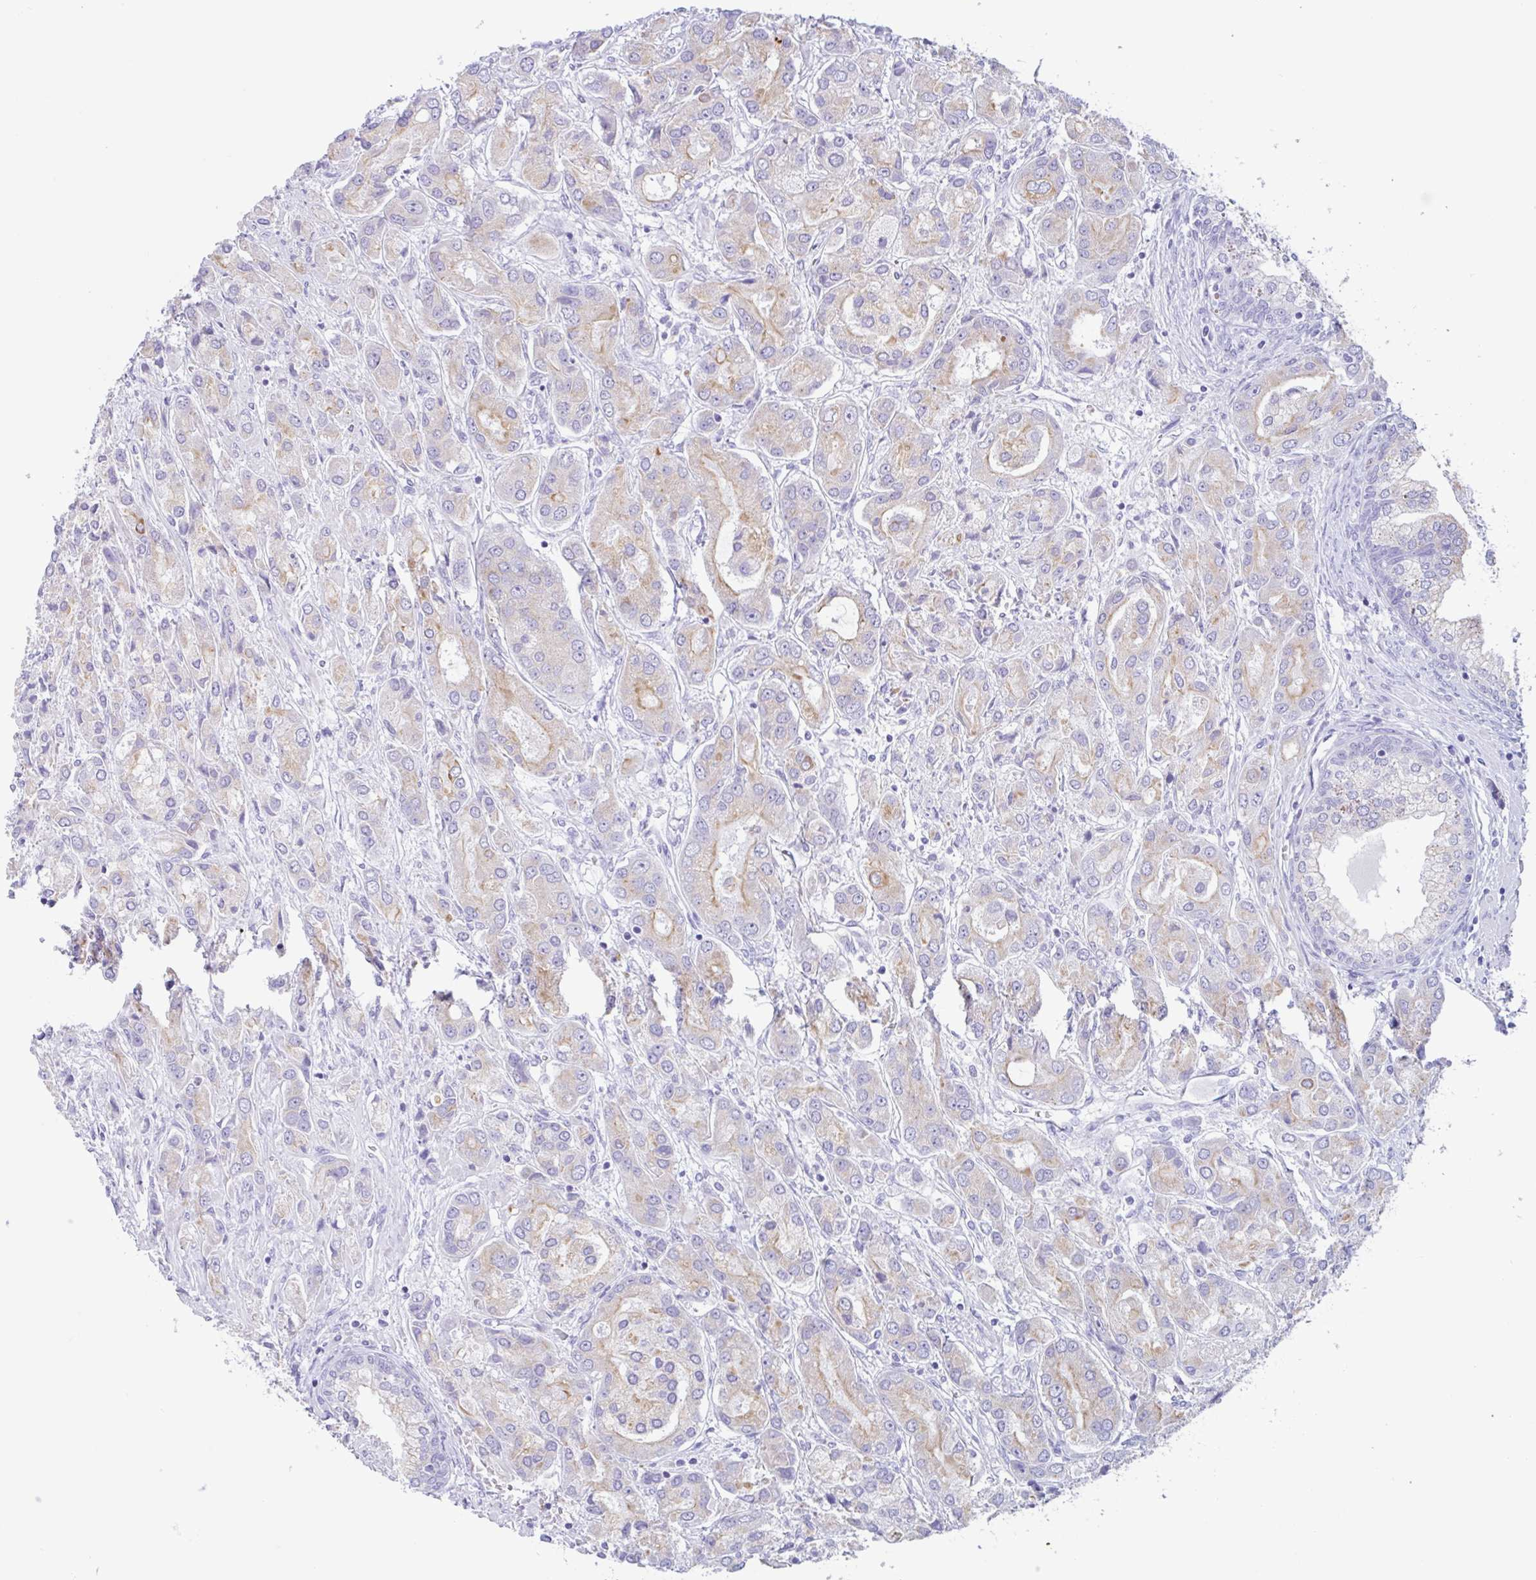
{"staining": {"intensity": "moderate", "quantity": "<25%", "location": "cytoplasmic/membranous"}, "tissue": "prostate cancer", "cell_type": "Tumor cells", "image_type": "cancer", "snomed": [{"axis": "morphology", "description": "Adenocarcinoma, High grade"}, {"axis": "topography", "description": "Prostate"}], "caption": "High-power microscopy captured an immunohistochemistry image of prostate cancer (adenocarcinoma (high-grade)), revealing moderate cytoplasmic/membranous positivity in approximately <25% of tumor cells.", "gene": "DTWD2", "patient": {"sex": "male", "age": 67}}